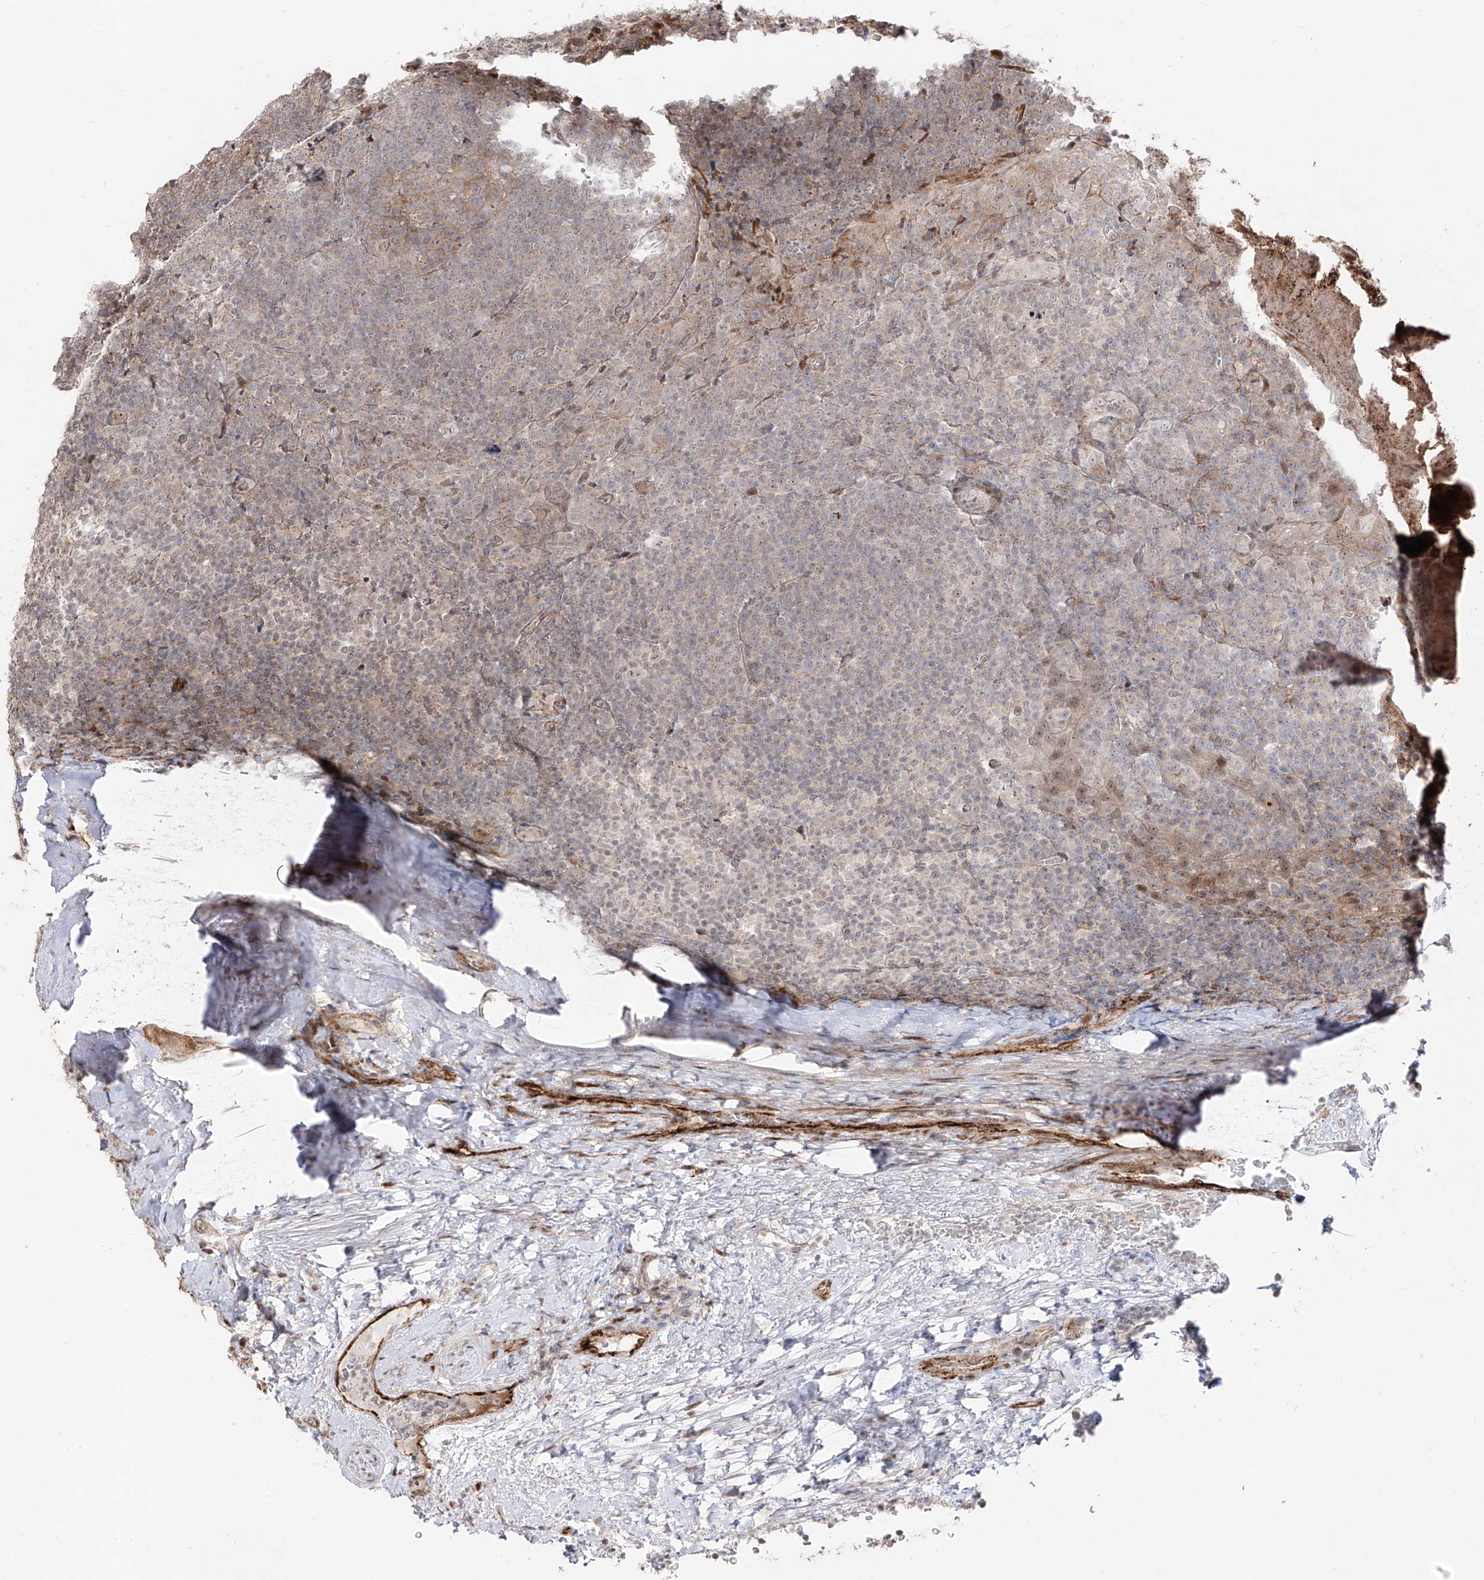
{"staining": {"intensity": "negative", "quantity": "none", "location": "none"}, "tissue": "tonsil", "cell_type": "Germinal center cells", "image_type": "normal", "snomed": [{"axis": "morphology", "description": "Normal tissue, NOS"}, {"axis": "topography", "description": "Tonsil"}], "caption": "High power microscopy micrograph of an immunohistochemistry histopathology image of unremarkable tonsil, revealing no significant staining in germinal center cells.", "gene": "ZNF180", "patient": {"sex": "male", "age": 37}}